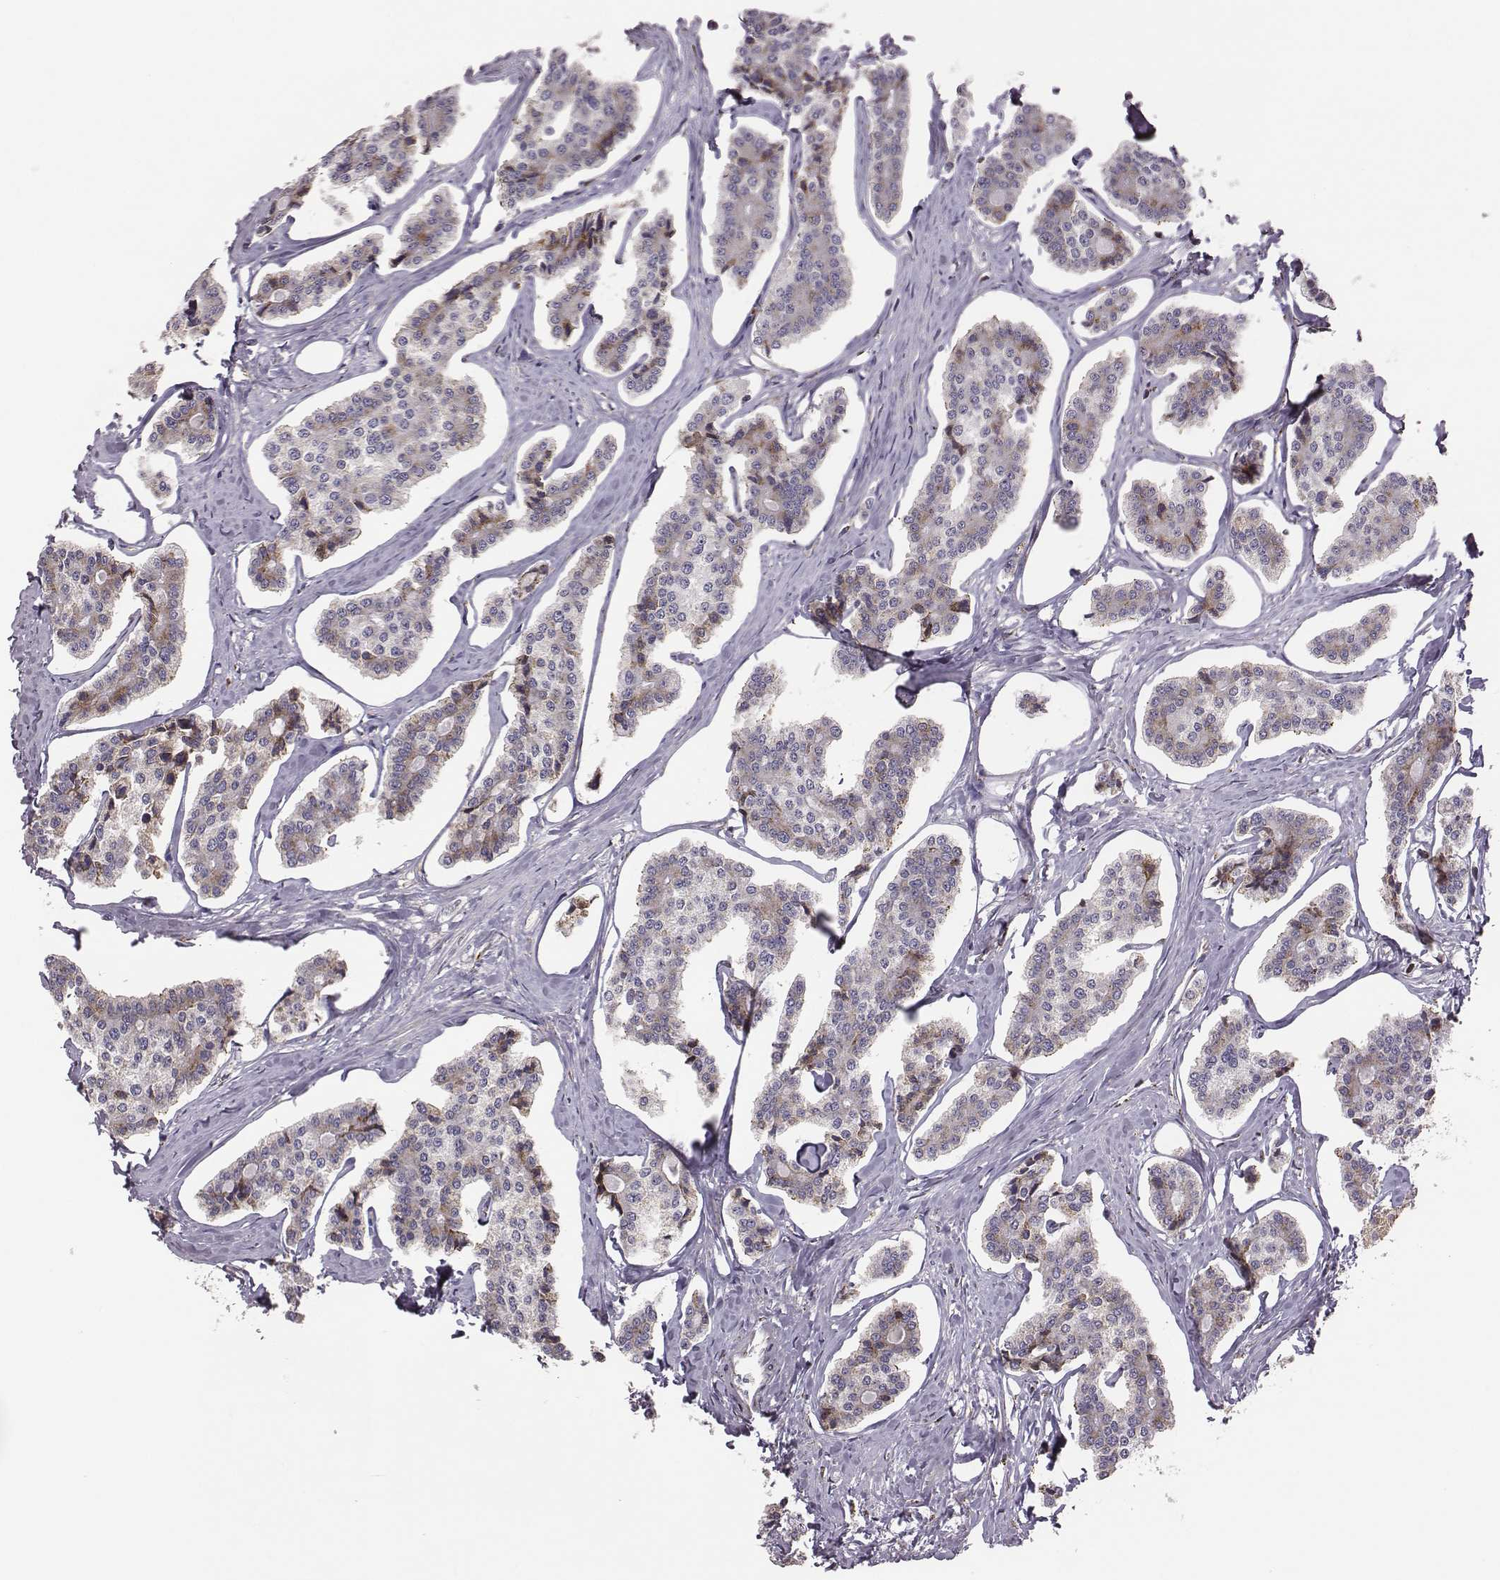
{"staining": {"intensity": "moderate", "quantity": "25%-75%", "location": "cytoplasmic/membranous"}, "tissue": "carcinoid", "cell_type": "Tumor cells", "image_type": "cancer", "snomed": [{"axis": "morphology", "description": "Carcinoid, malignant, NOS"}, {"axis": "topography", "description": "Small intestine"}], "caption": "An image of human carcinoid stained for a protein exhibits moderate cytoplasmic/membranous brown staining in tumor cells. The protein of interest is stained brown, and the nuclei are stained in blue (DAB (3,3'-diaminobenzidine) IHC with brightfield microscopy, high magnification).", "gene": "SELENOI", "patient": {"sex": "female", "age": 65}}